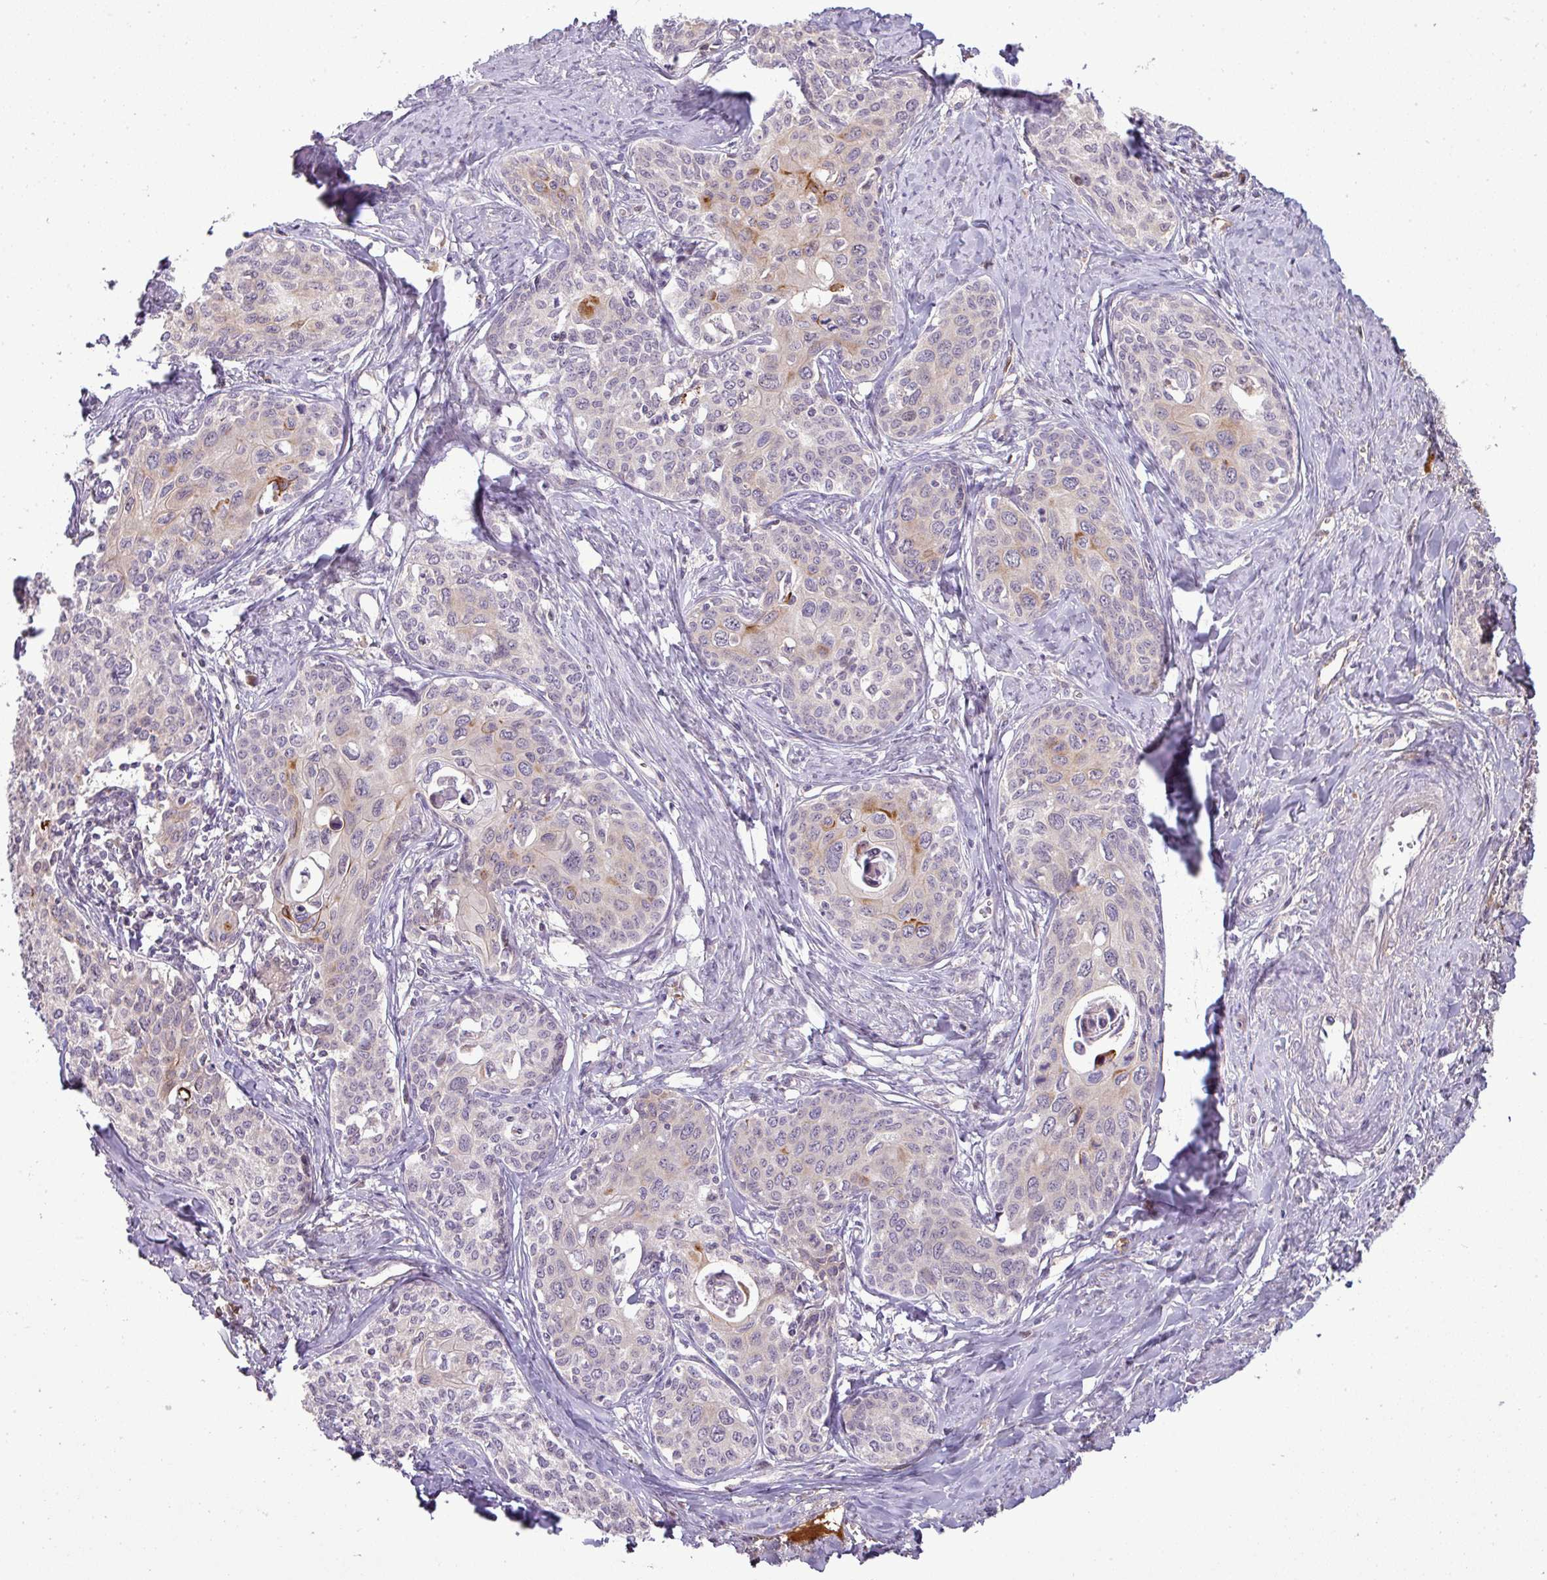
{"staining": {"intensity": "strong", "quantity": "<25%", "location": "cytoplasmic/membranous"}, "tissue": "cervical cancer", "cell_type": "Tumor cells", "image_type": "cancer", "snomed": [{"axis": "morphology", "description": "Squamous cell carcinoma, NOS"}, {"axis": "morphology", "description": "Adenocarcinoma, NOS"}, {"axis": "topography", "description": "Cervix"}], "caption": "Protein expression analysis of human cervical adenocarcinoma reveals strong cytoplasmic/membranous positivity in approximately <25% of tumor cells.", "gene": "APOM", "patient": {"sex": "female", "age": 52}}